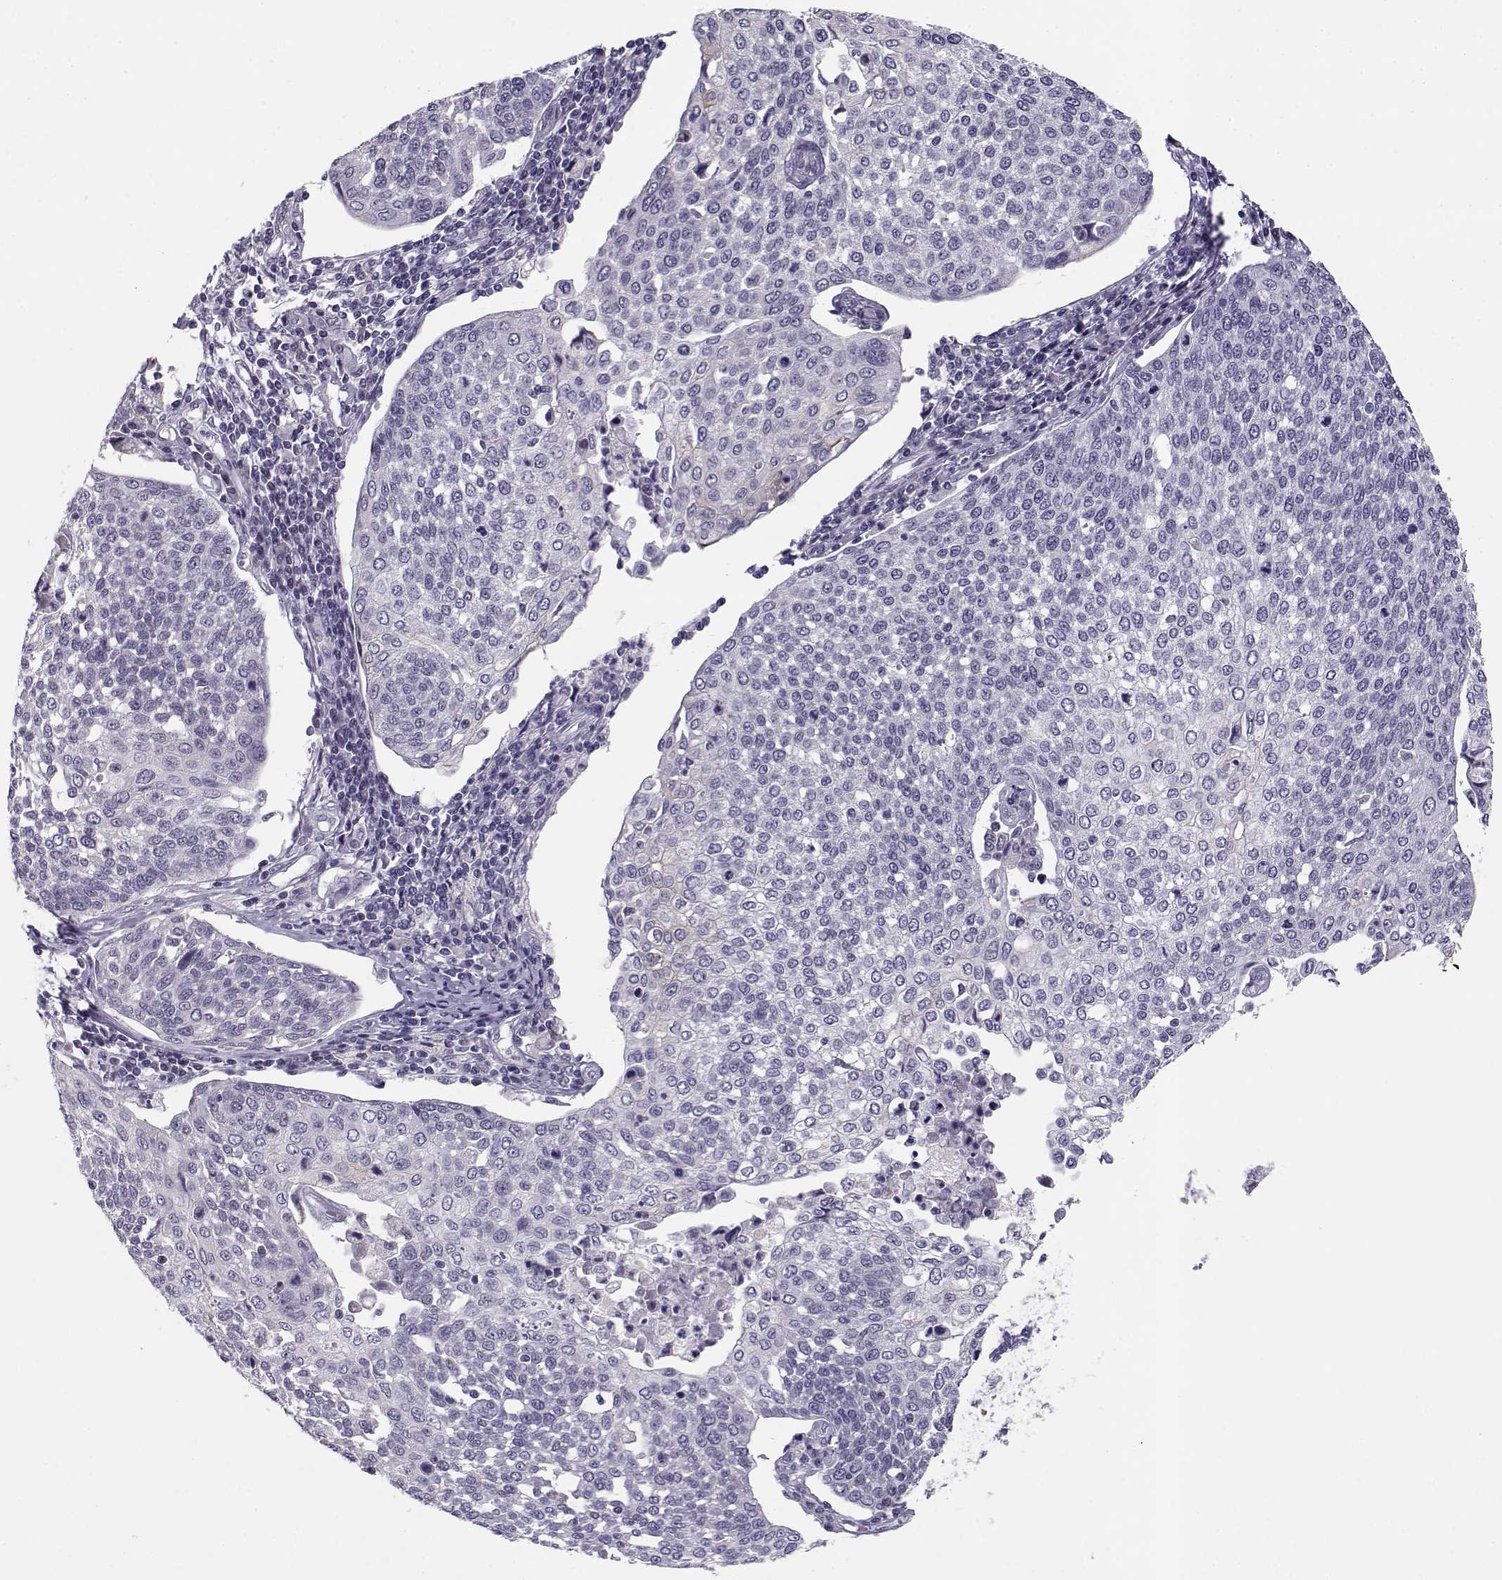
{"staining": {"intensity": "negative", "quantity": "none", "location": "none"}, "tissue": "cervical cancer", "cell_type": "Tumor cells", "image_type": "cancer", "snomed": [{"axis": "morphology", "description": "Squamous cell carcinoma, NOS"}, {"axis": "topography", "description": "Cervix"}], "caption": "DAB (3,3'-diaminobenzidine) immunohistochemical staining of cervical cancer (squamous cell carcinoma) reveals no significant staining in tumor cells.", "gene": "C16orf86", "patient": {"sex": "female", "age": 34}}